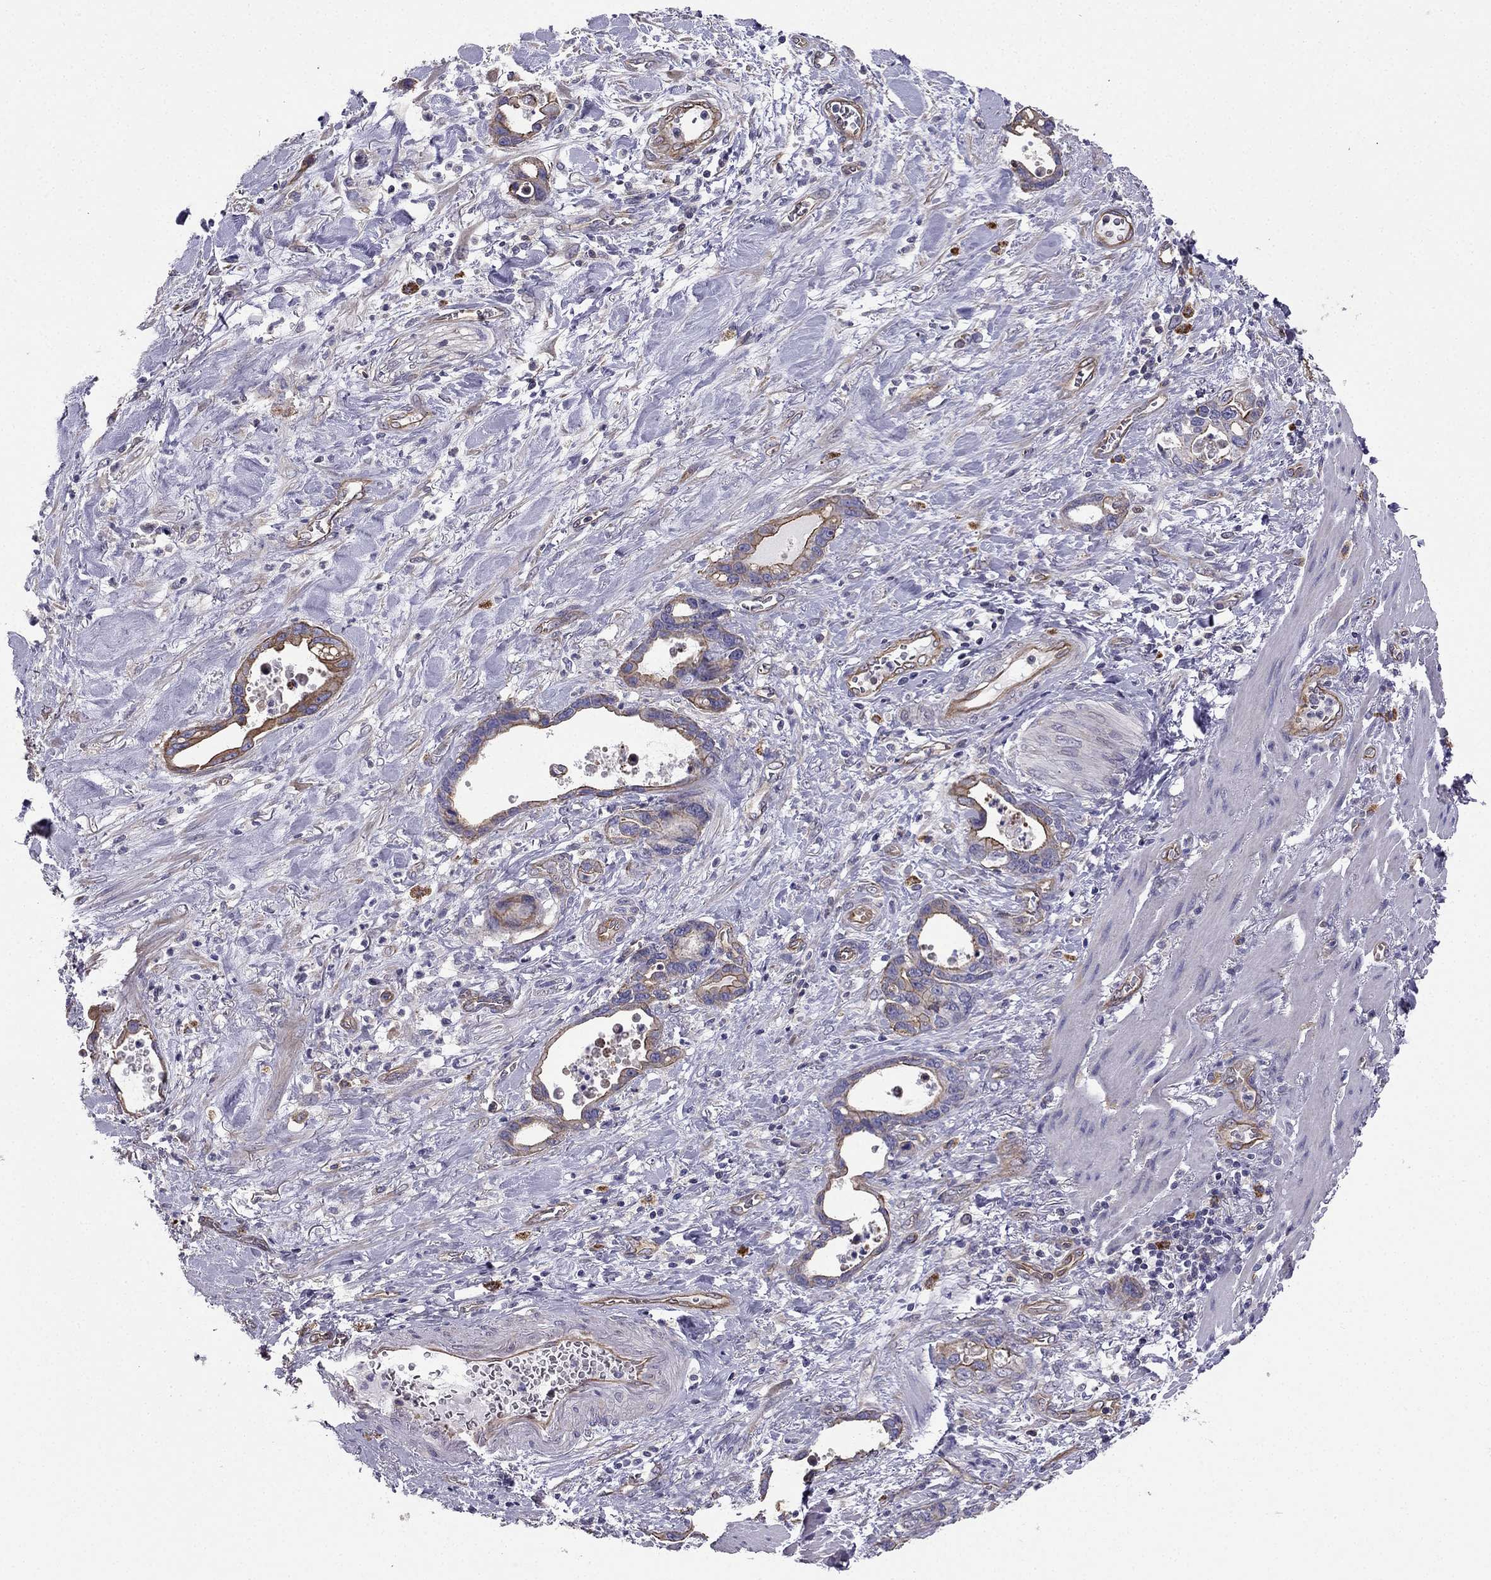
{"staining": {"intensity": "moderate", "quantity": "25%-75%", "location": "cytoplasmic/membranous"}, "tissue": "stomach cancer", "cell_type": "Tumor cells", "image_type": "cancer", "snomed": [{"axis": "morphology", "description": "Normal tissue, NOS"}, {"axis": "morphology", "description": "Adenocarcinoma, NOS"}, {"axis": "topography", "description": "Esophagus"}, {"axis": "topography", "description": "Stomach, upper"}], "caption": "Immunohistochemical staining of human stomach cancer shows moderate cytoplasmic/membranous protein staining in about 25%-75% of tumor cells.", "gene": "ENOX1", "patient": {"sex": "male", "age": 74}}